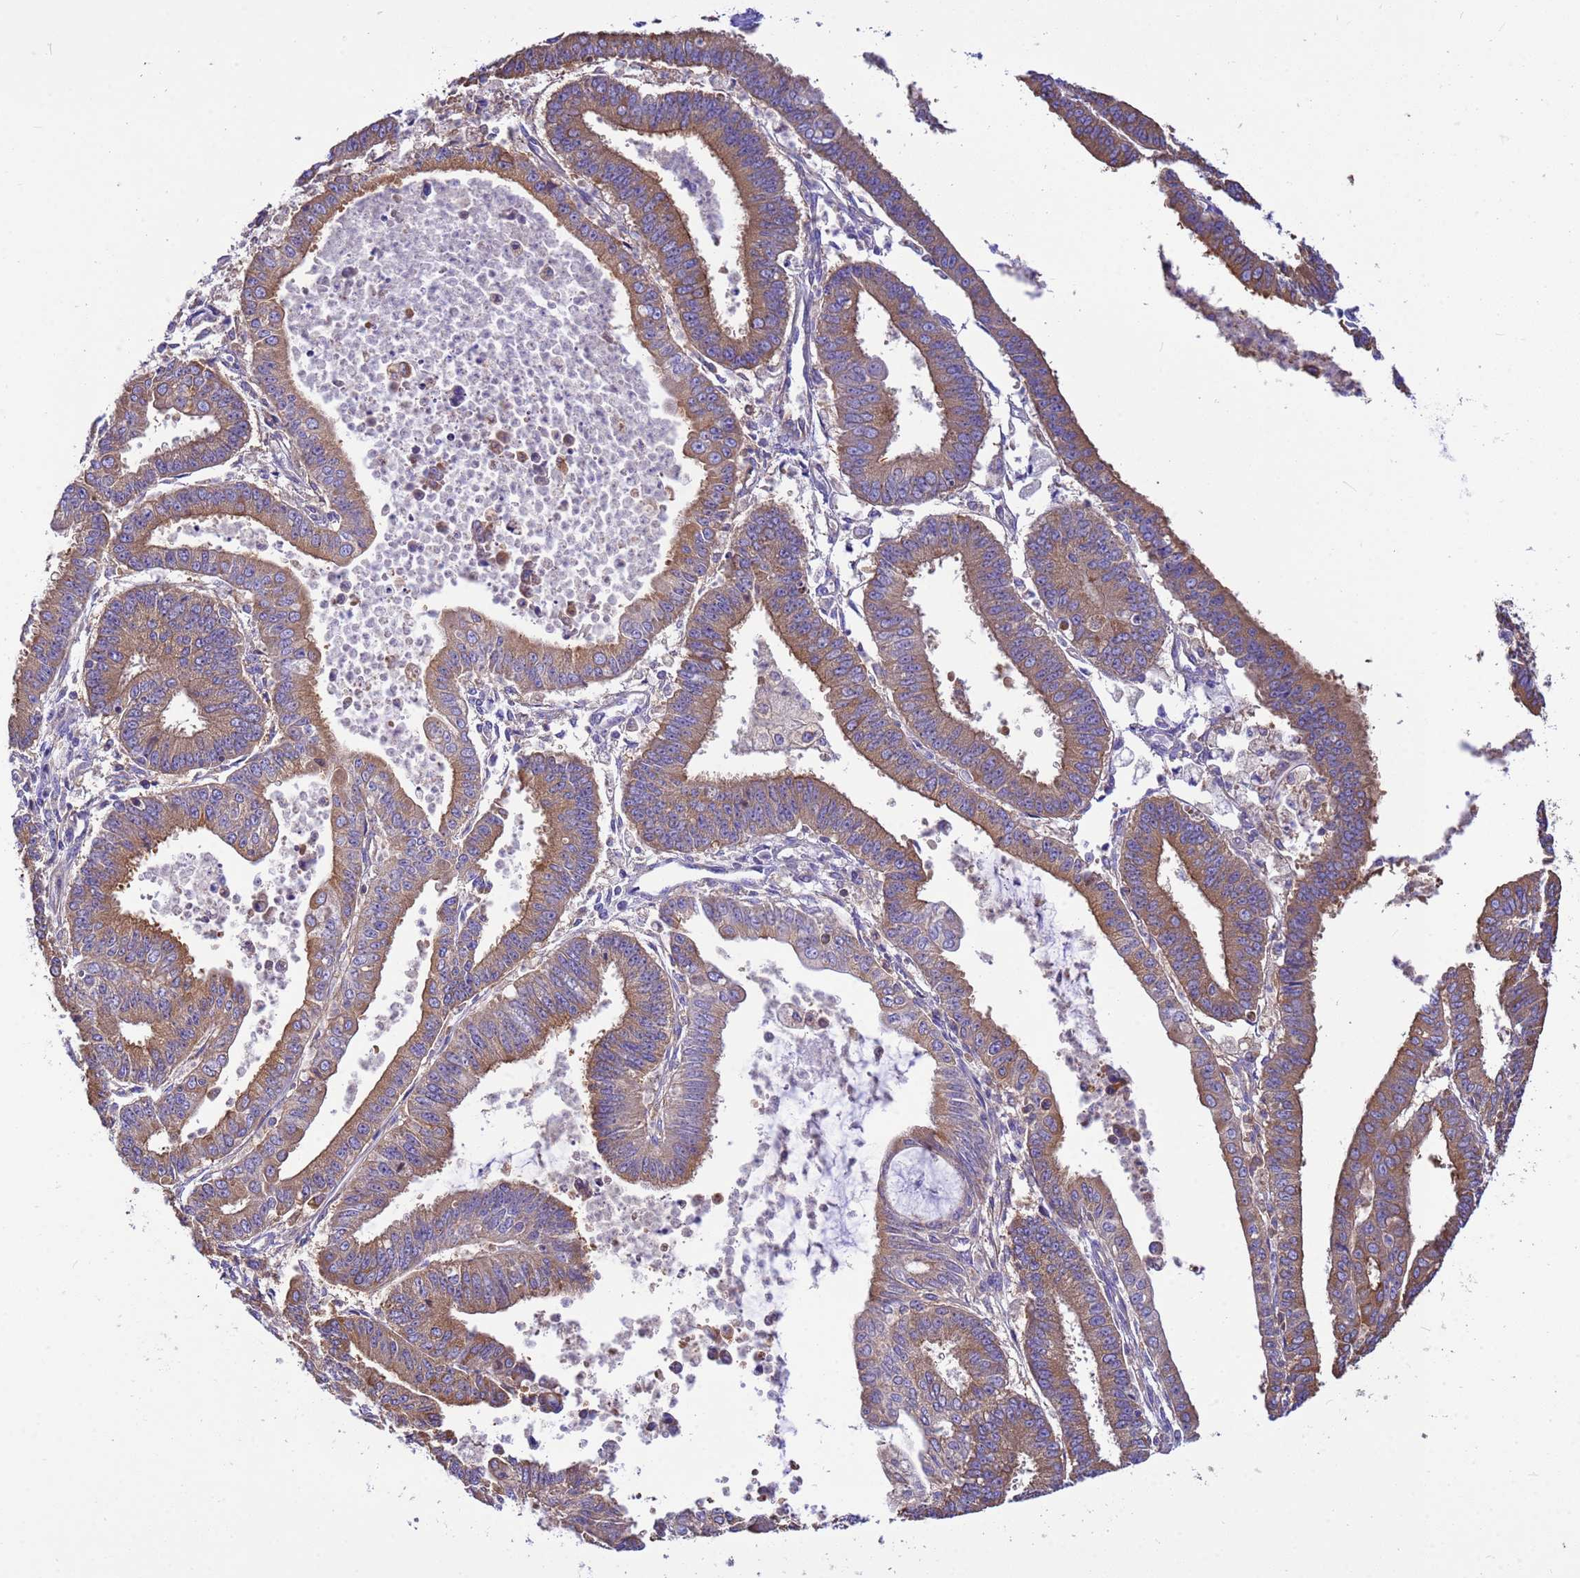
{"staining": {"intensity": "moderate", "quantity": "25%-75%", "location": "cytoplasmic/membranous"}, "tissue": "endometrial cancer", "cell_type": "Tumor cells", "image_type": "cancer", "snomed": [{"axis": "morphology", "description": "Adenocarcinoma, NOS"}, {"axis": "topography", "description": "Endometrium"}], "caption": "IHC staining of endometrial adenocarcinoma, which exhibits medium levels of moderate cytoplasmic/membranous expression in about 25%-75% of tumor cells indicating moderate cytoplasmic/membranous protein staining. The staining was performed using DAB (brown) for protein detection and nuclei were counterstained in hematoxylin (blue).", "gene": "TUBB1", "patient": {"sex": "female", "age": 73}}